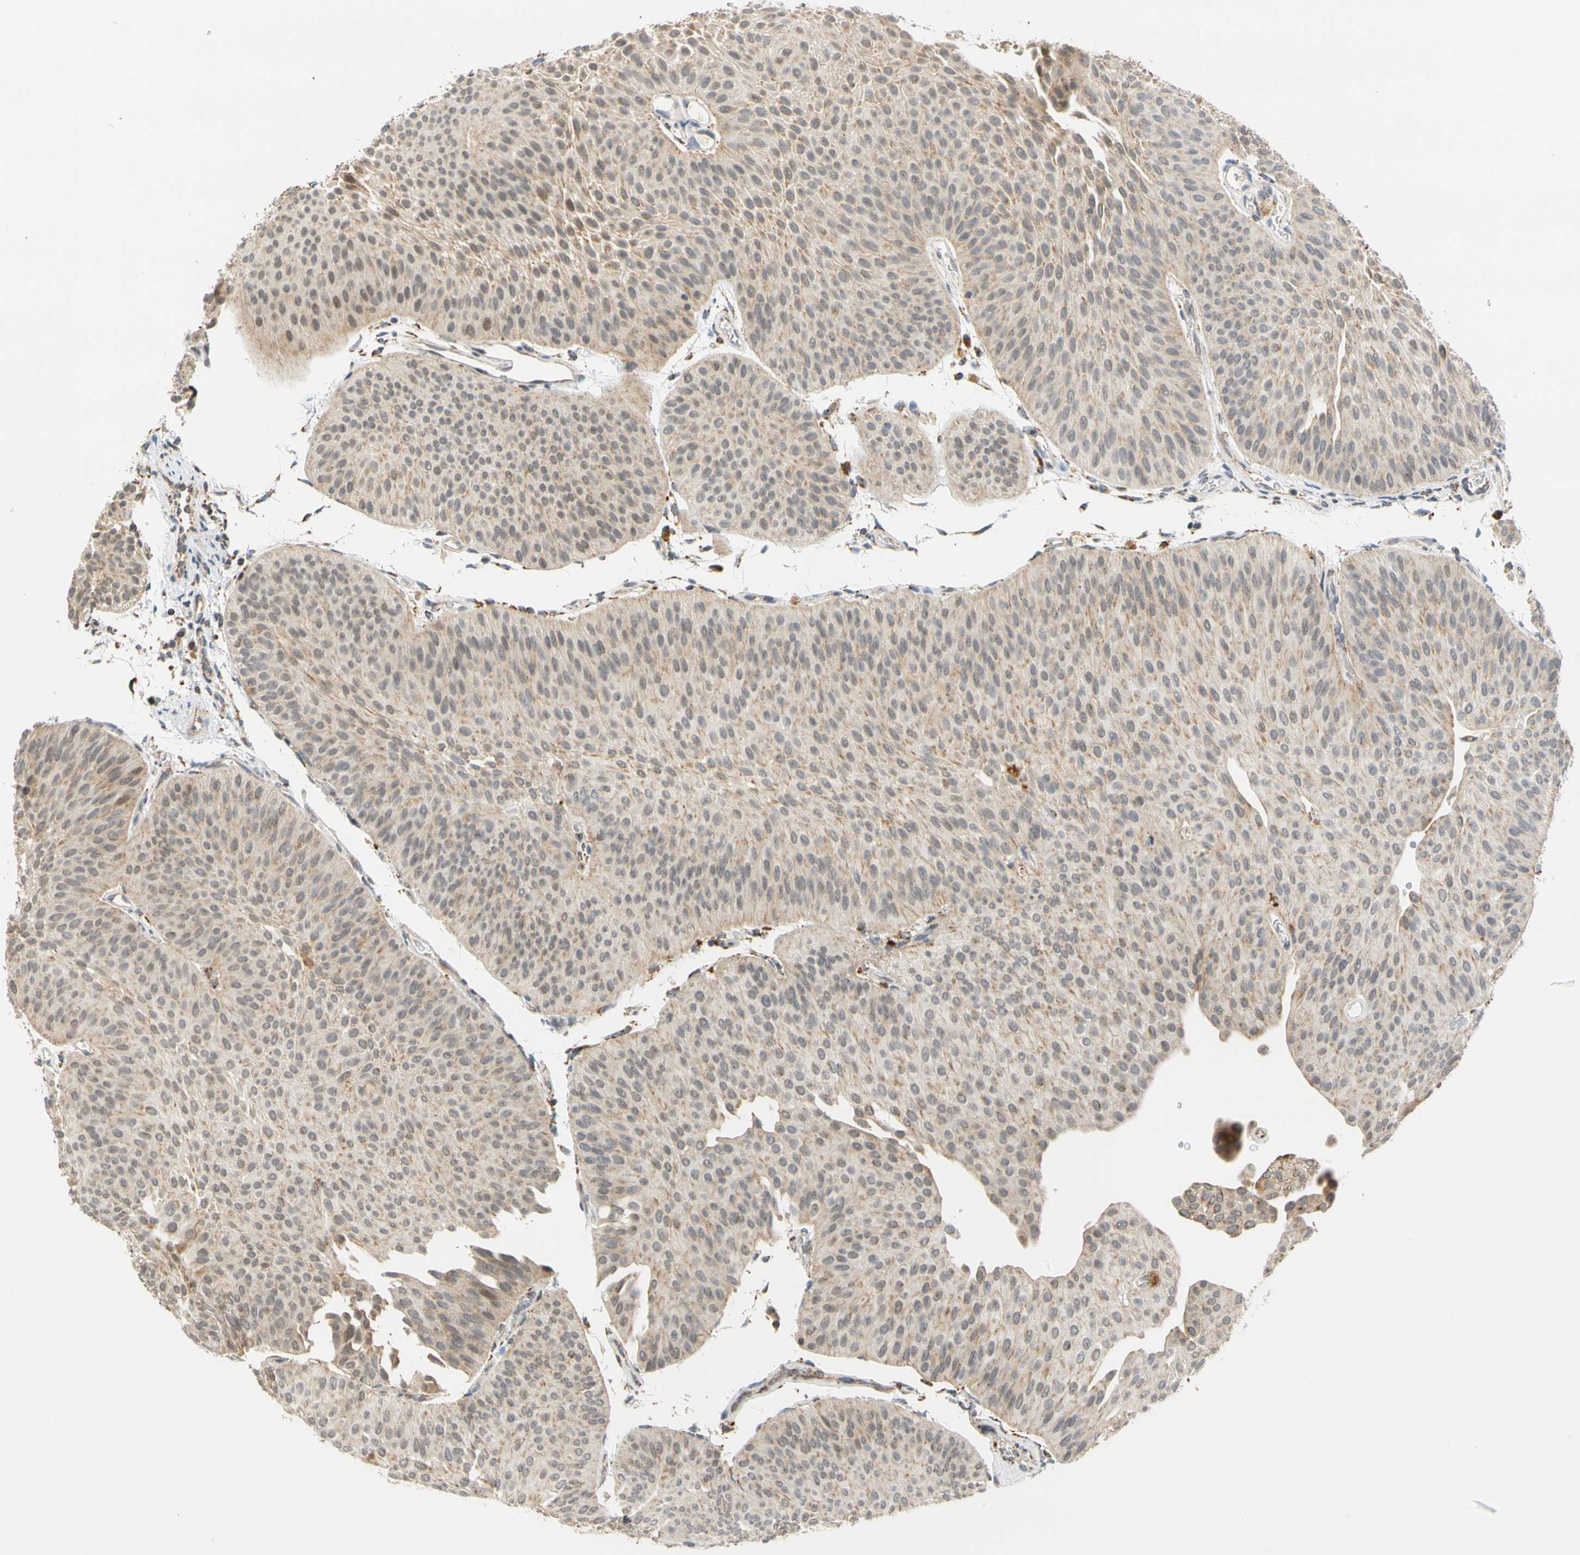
{"staining": {"intensity": "weak", "quantity": "25%-75%", "location": "cytoplasmic/membranous"}, "tissue": "urothelial cancer", "cell_type": "Tumor cells", "image_type": "cancer", "snomed": [{"axis": "morphology", "description": "Urothelial carcinoma, Low grade"}, {"axis": "topography", "description": "Urinary bladder"}], "caption": "The photomicrograph exhibits staining of urothelial carcinoma (low-grade), revealing weak cytoplasmic/membranous protein staining (brown color) within tumor cells. (Brightfield microscopy of DAB IHC at high magnification).", "gene": "SFXN3", "patient": {"sex": "female", "age": 60}}